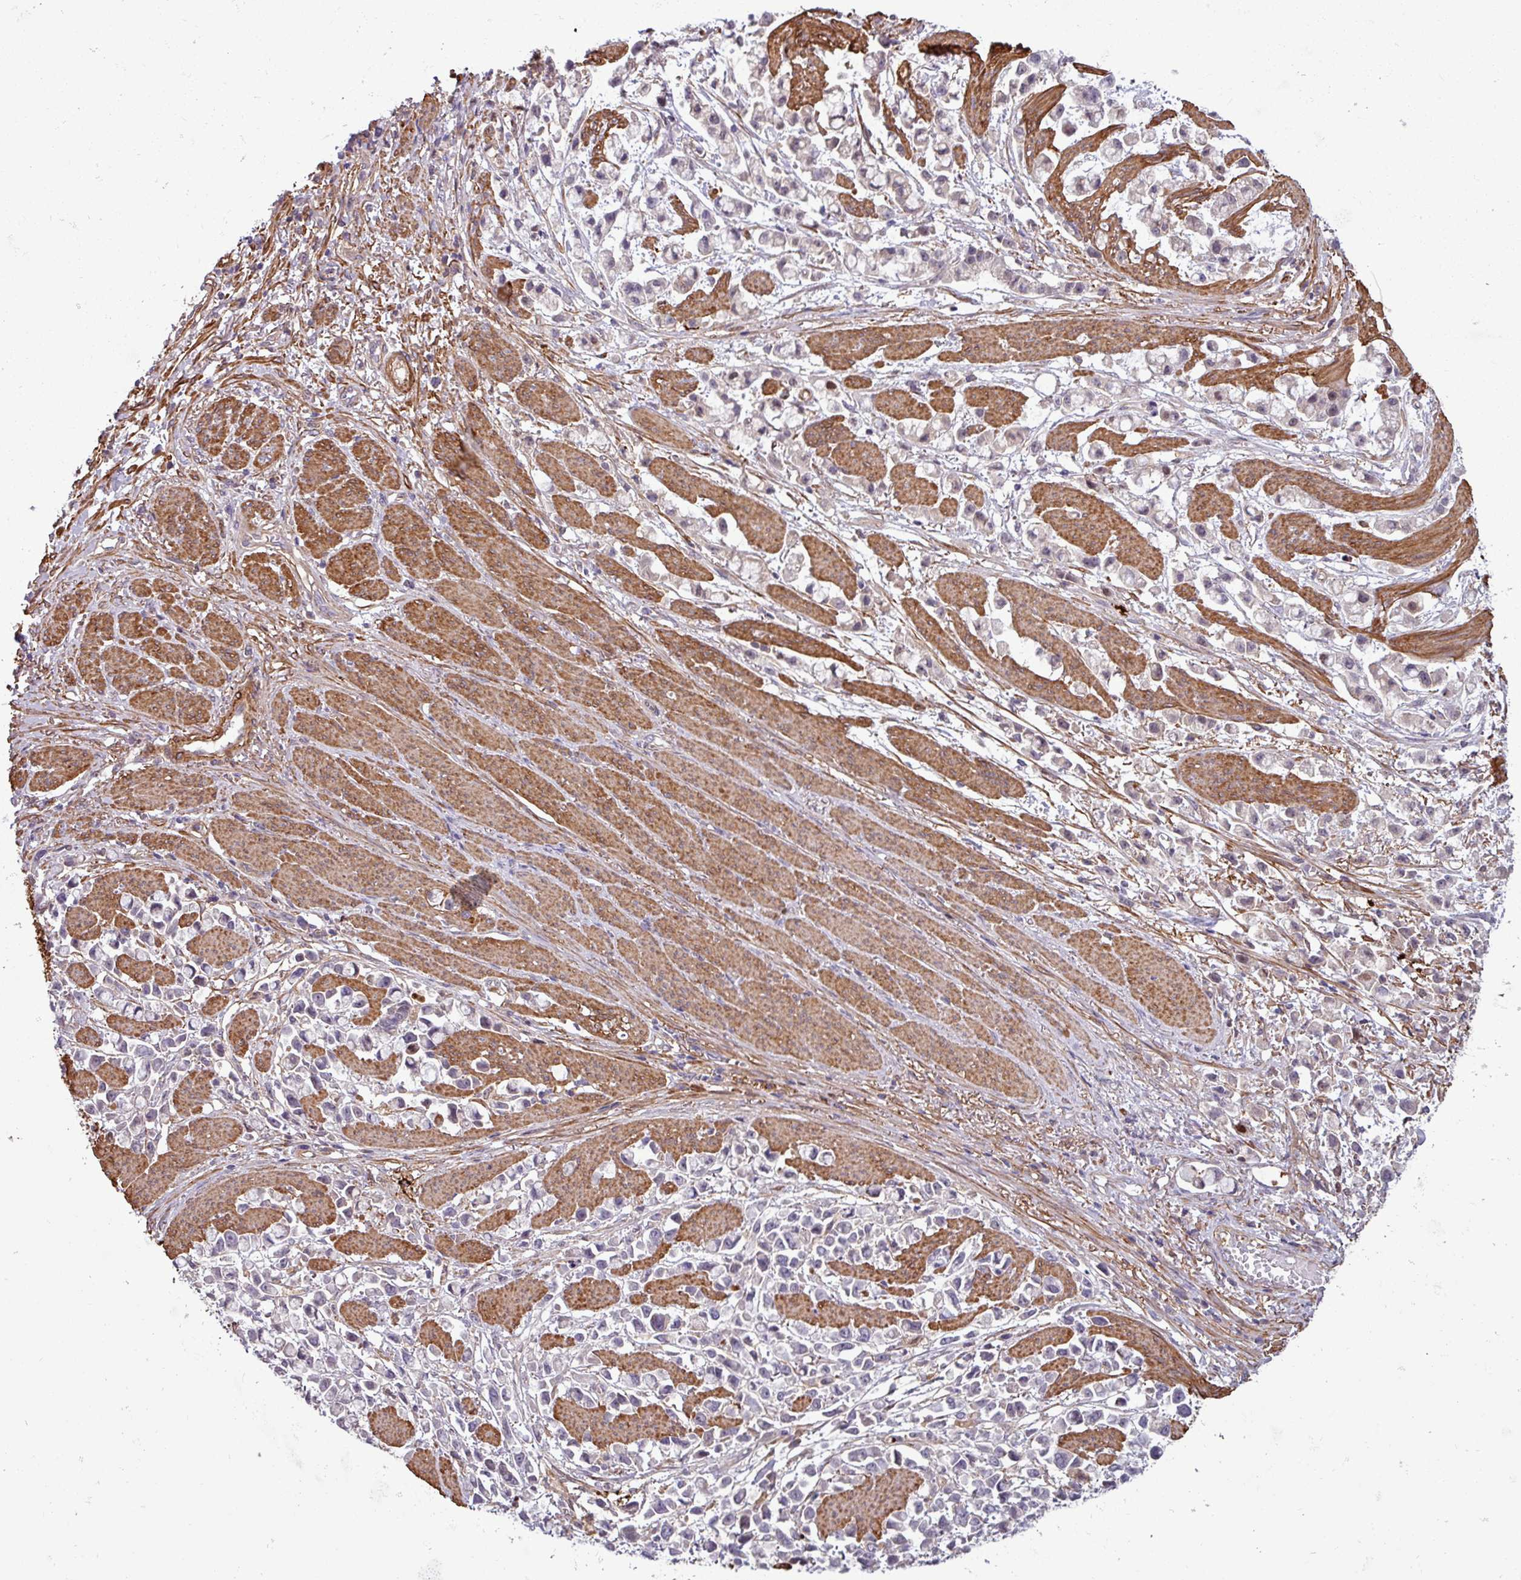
{"staining": {"intensity": "negative", "quantity": "none", "location": "none"}, "tissue": "stomach cancer", "cell_type": "Tumor cells", "image_type": "cancer", "snomed": [{"axis": "morphology", "description": "Adenocarcinoma, NOS"}, {"axis": "topography", "description": "Stomach"}], "caption": "A photomicrograph of adenocarcinoma (stomach) stained for a protein demonstrates no brown staining in tumor cells. The staining was performed using DAB to visualize the protein expression in brown, while the nuclei were stained in blue with hematoxylin (Magnification: 20x).", "gene": "PCED1A", "patient": {"sex": "female", "age": 81}}